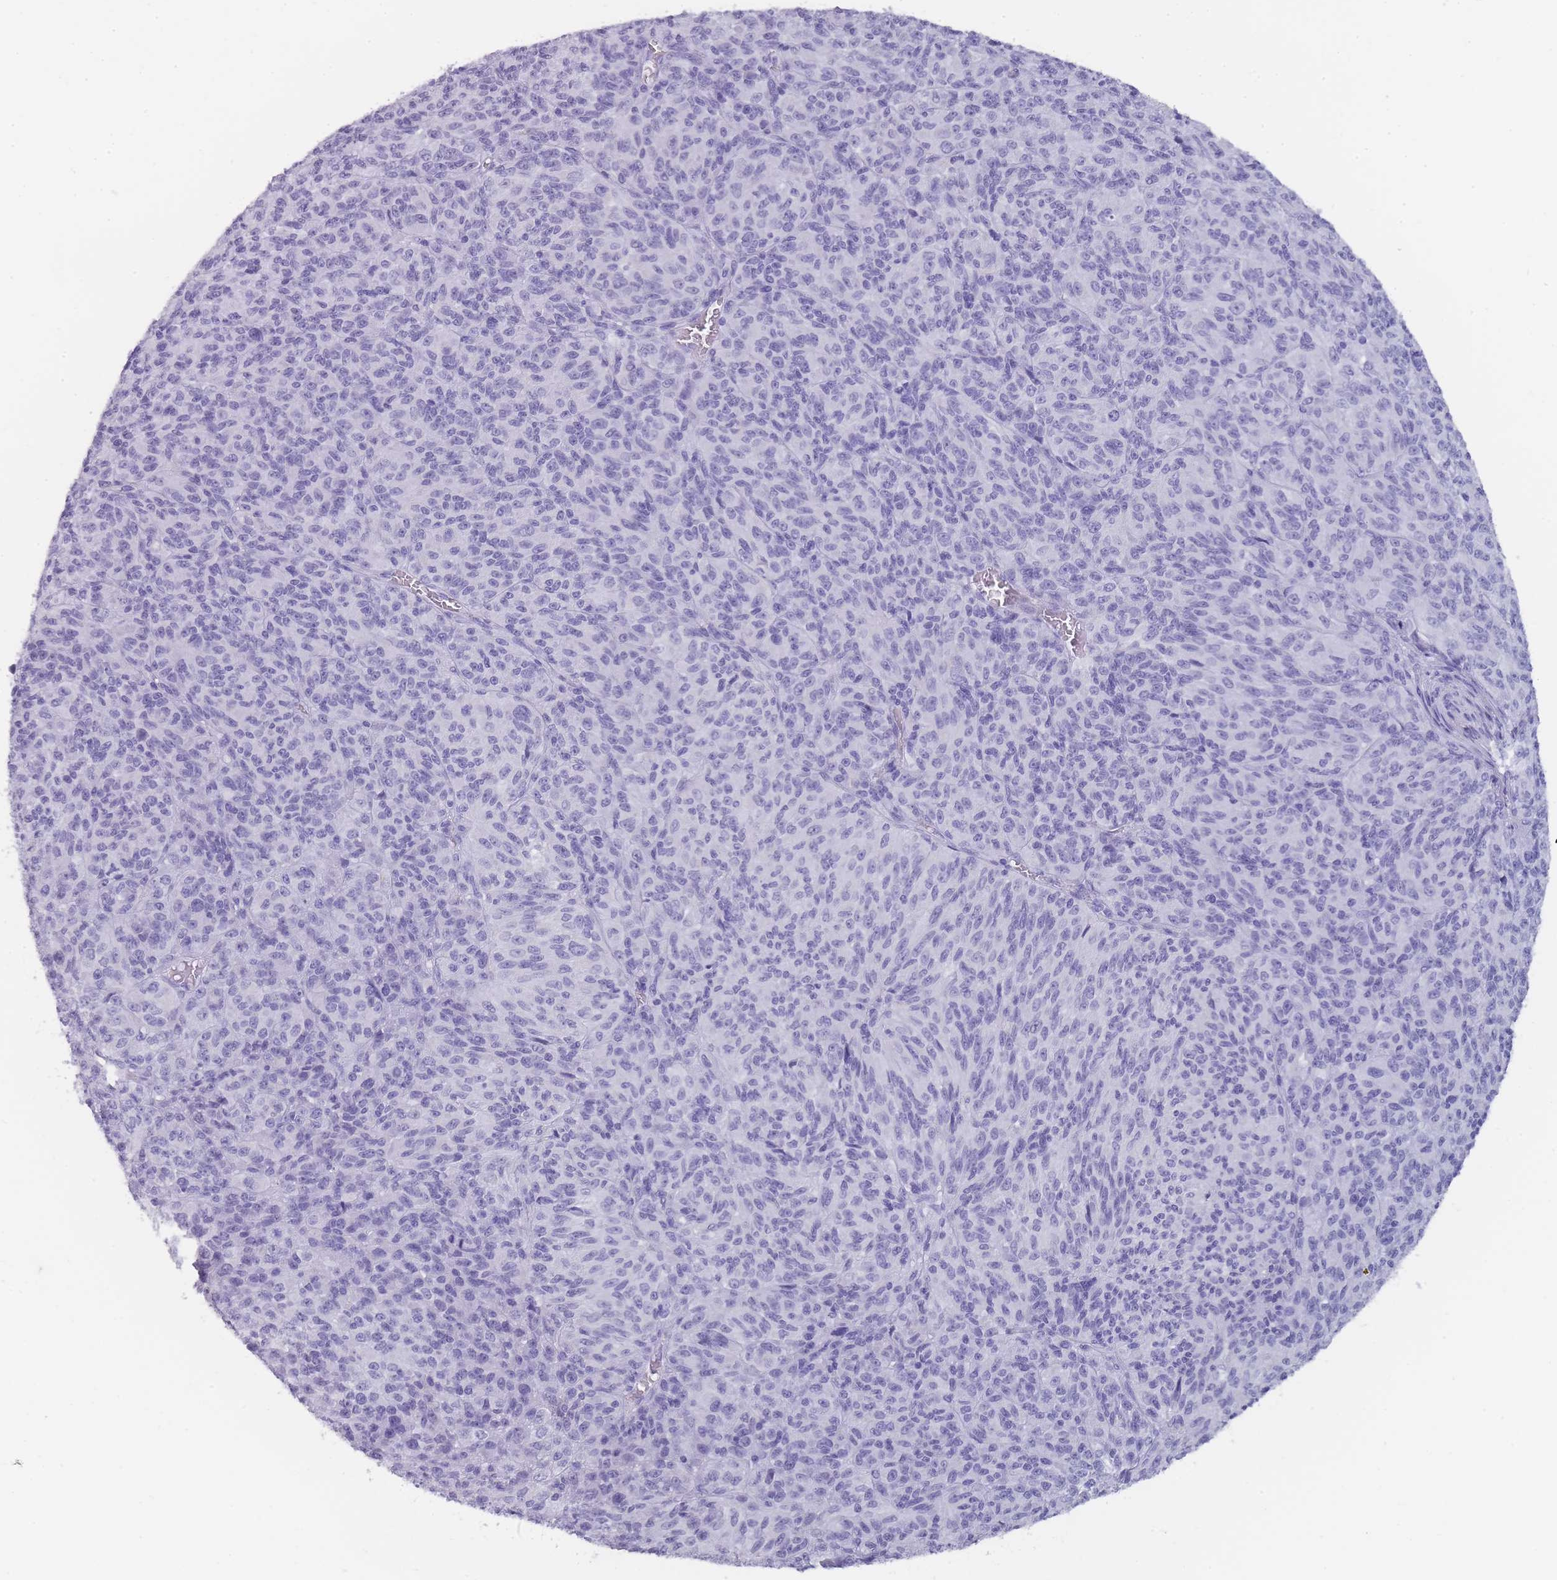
{"staining": {"intensity": "negative", "quantity": "none", "location": "none"}, "tissue": "melanoma", "cell_type": "Tumor cells", "image_type": "cancer", "snomed": [{"axis": "morphology", "description": "Malignant melanoma, Metastatic site"}, {"axis": "topography", "description": "Brain"}], "caption": "A photomicrograph of melanoma stained for a protein shows no brown staining in tumor cells. (Stains: DAB immunohistochemistry with hematoxylin counter stain, Microscopy: brightfield microscopy at high magnification).", "gene": "TCP11", "patient": {"sex": "female", "age": 56}}